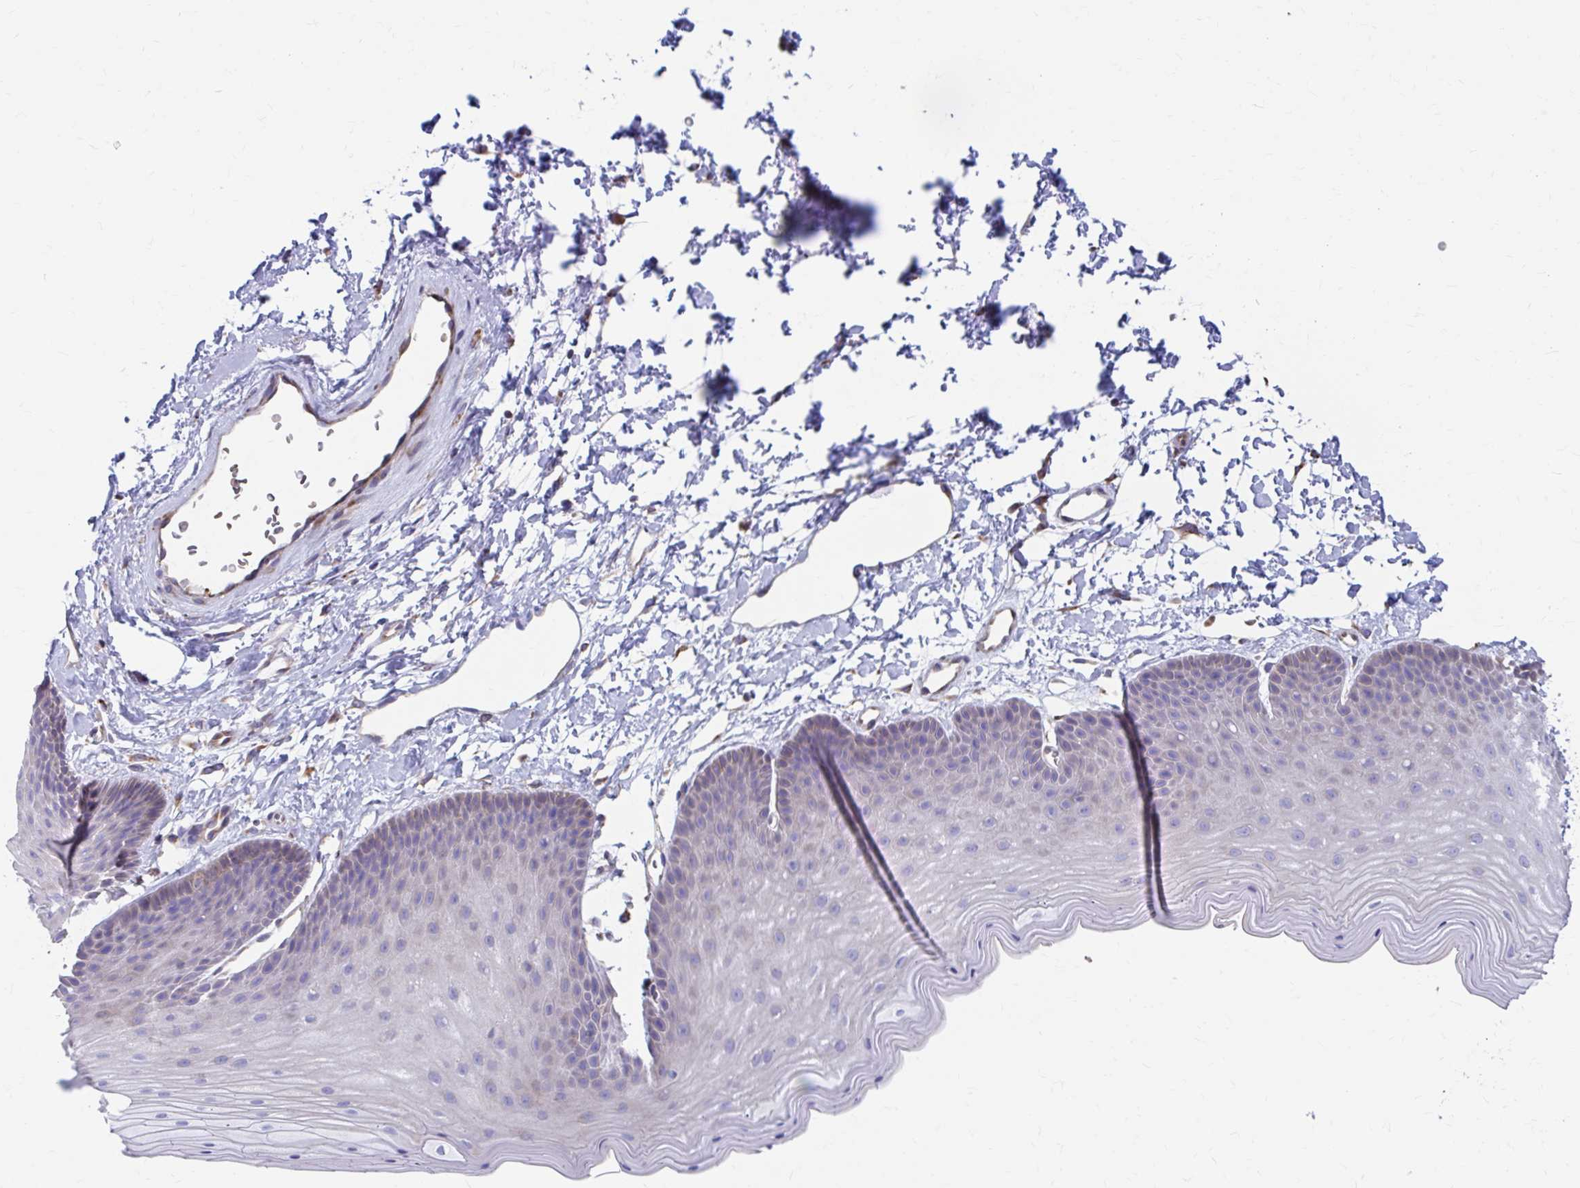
{"staining": {"intensity": "negative", "quantity": "none", "location": "none"}, "tissue": "skin", "cell_type": "Epidermal cells", "image_type": "normal", "snomed": [{"axis": "morphology", "description": "Normal tissue, NOS"}, {"axis": "topography", "description": "Anal"}], "caption": "The micrograph exhibits no significant staining in epidermal cells of skin.", "gene": "FKBP2", "patient": {"sex": "male", "age": 53}}